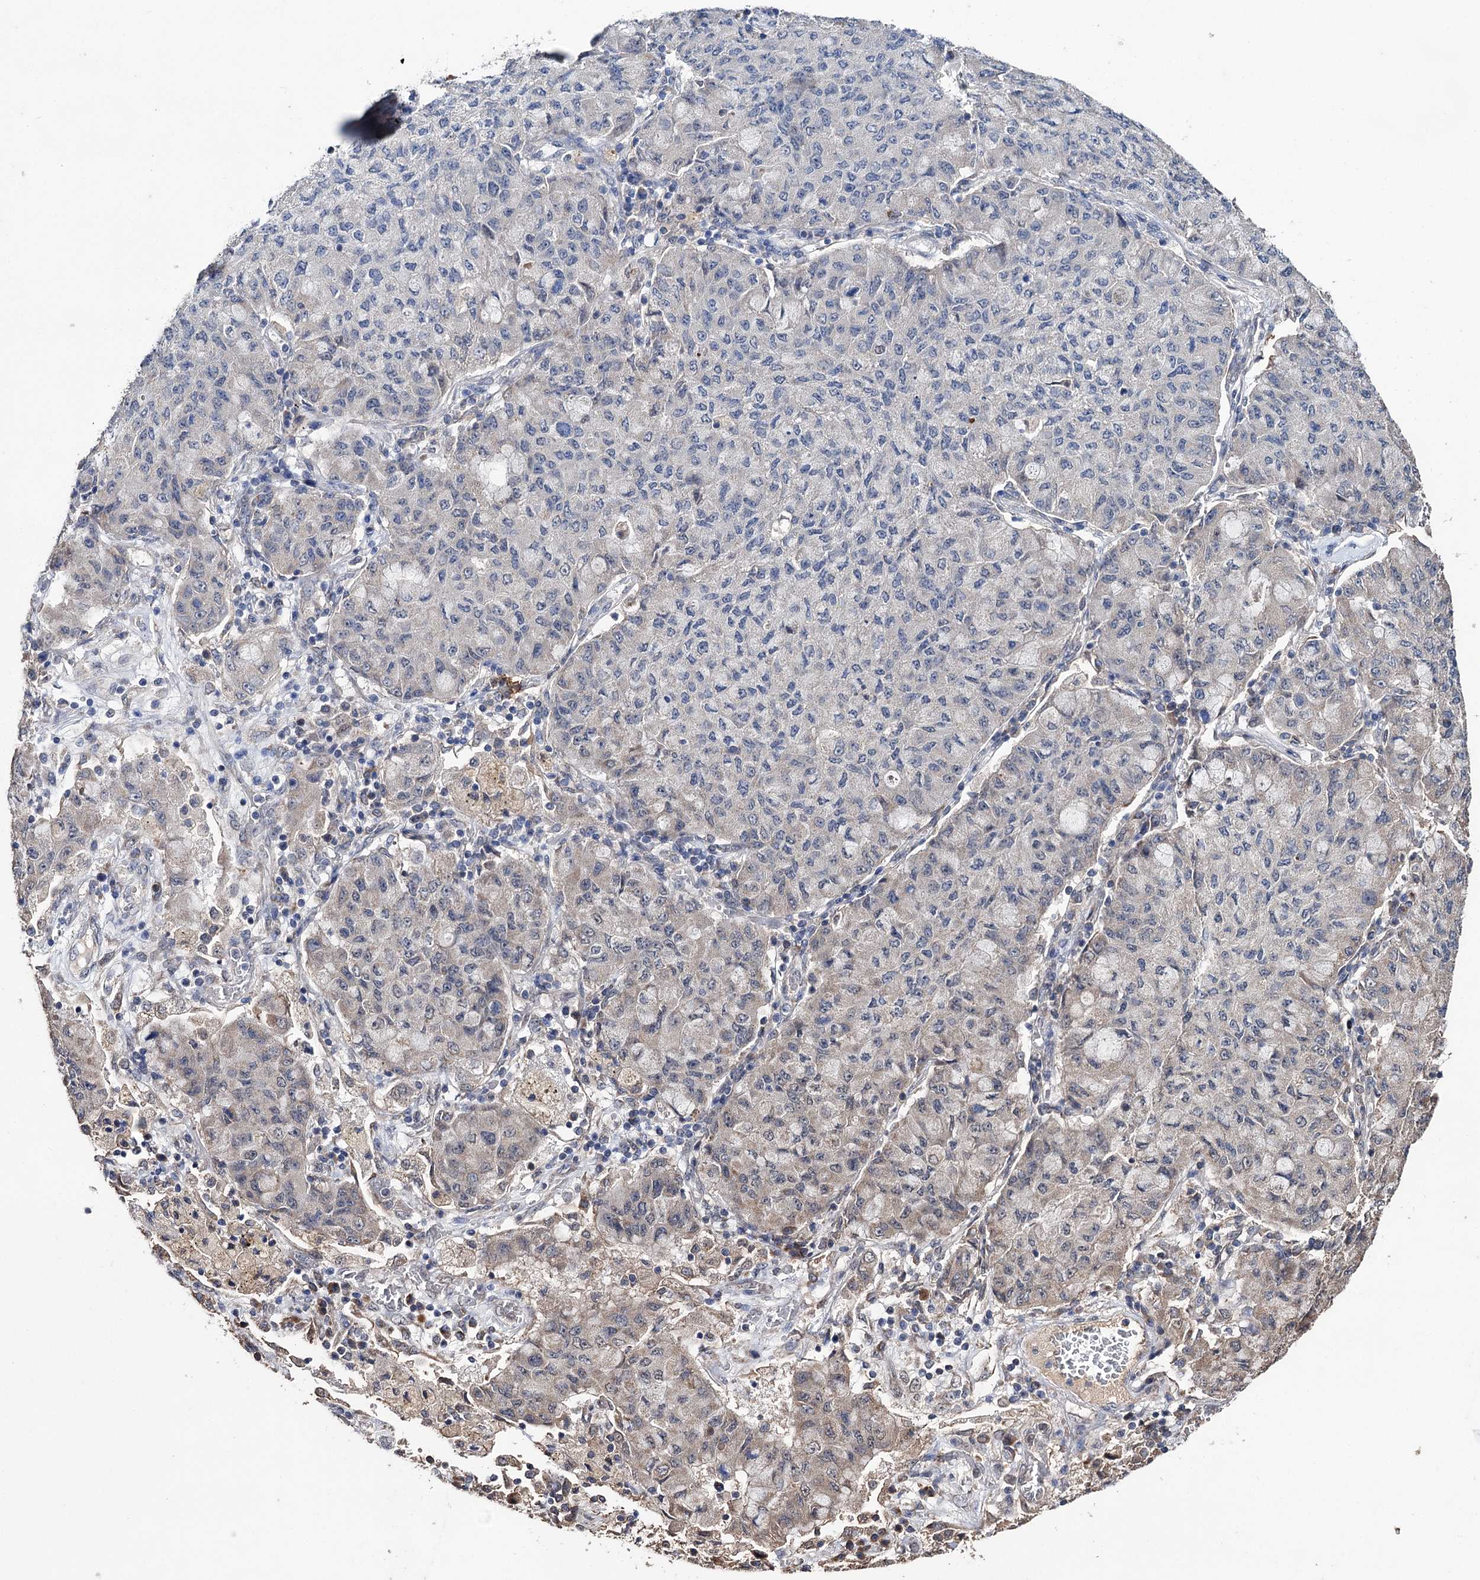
{"staining": {"intensity": "weak", "quantity": "<25%", "location": "cytoplasmic/membranous"}, "tissue": "lung cancer", "cell_type": "Tumor cells", "image_type": "cancer", "snomed": [{"axis": "morphology", "description": "Squamous cell carcinoma, NOS"}, {"axis": "topography", "description": "Lung"}], "caption": "High power microscopy histopathology image of an immunohistochemistry (IHC) image of squamous cell carcinoma (lung), revealing no significant positivity in tumor cells. Nuclei are stained in blue.", "gene": "CLPB", "patient": {"sex": "male", "age": 74}}